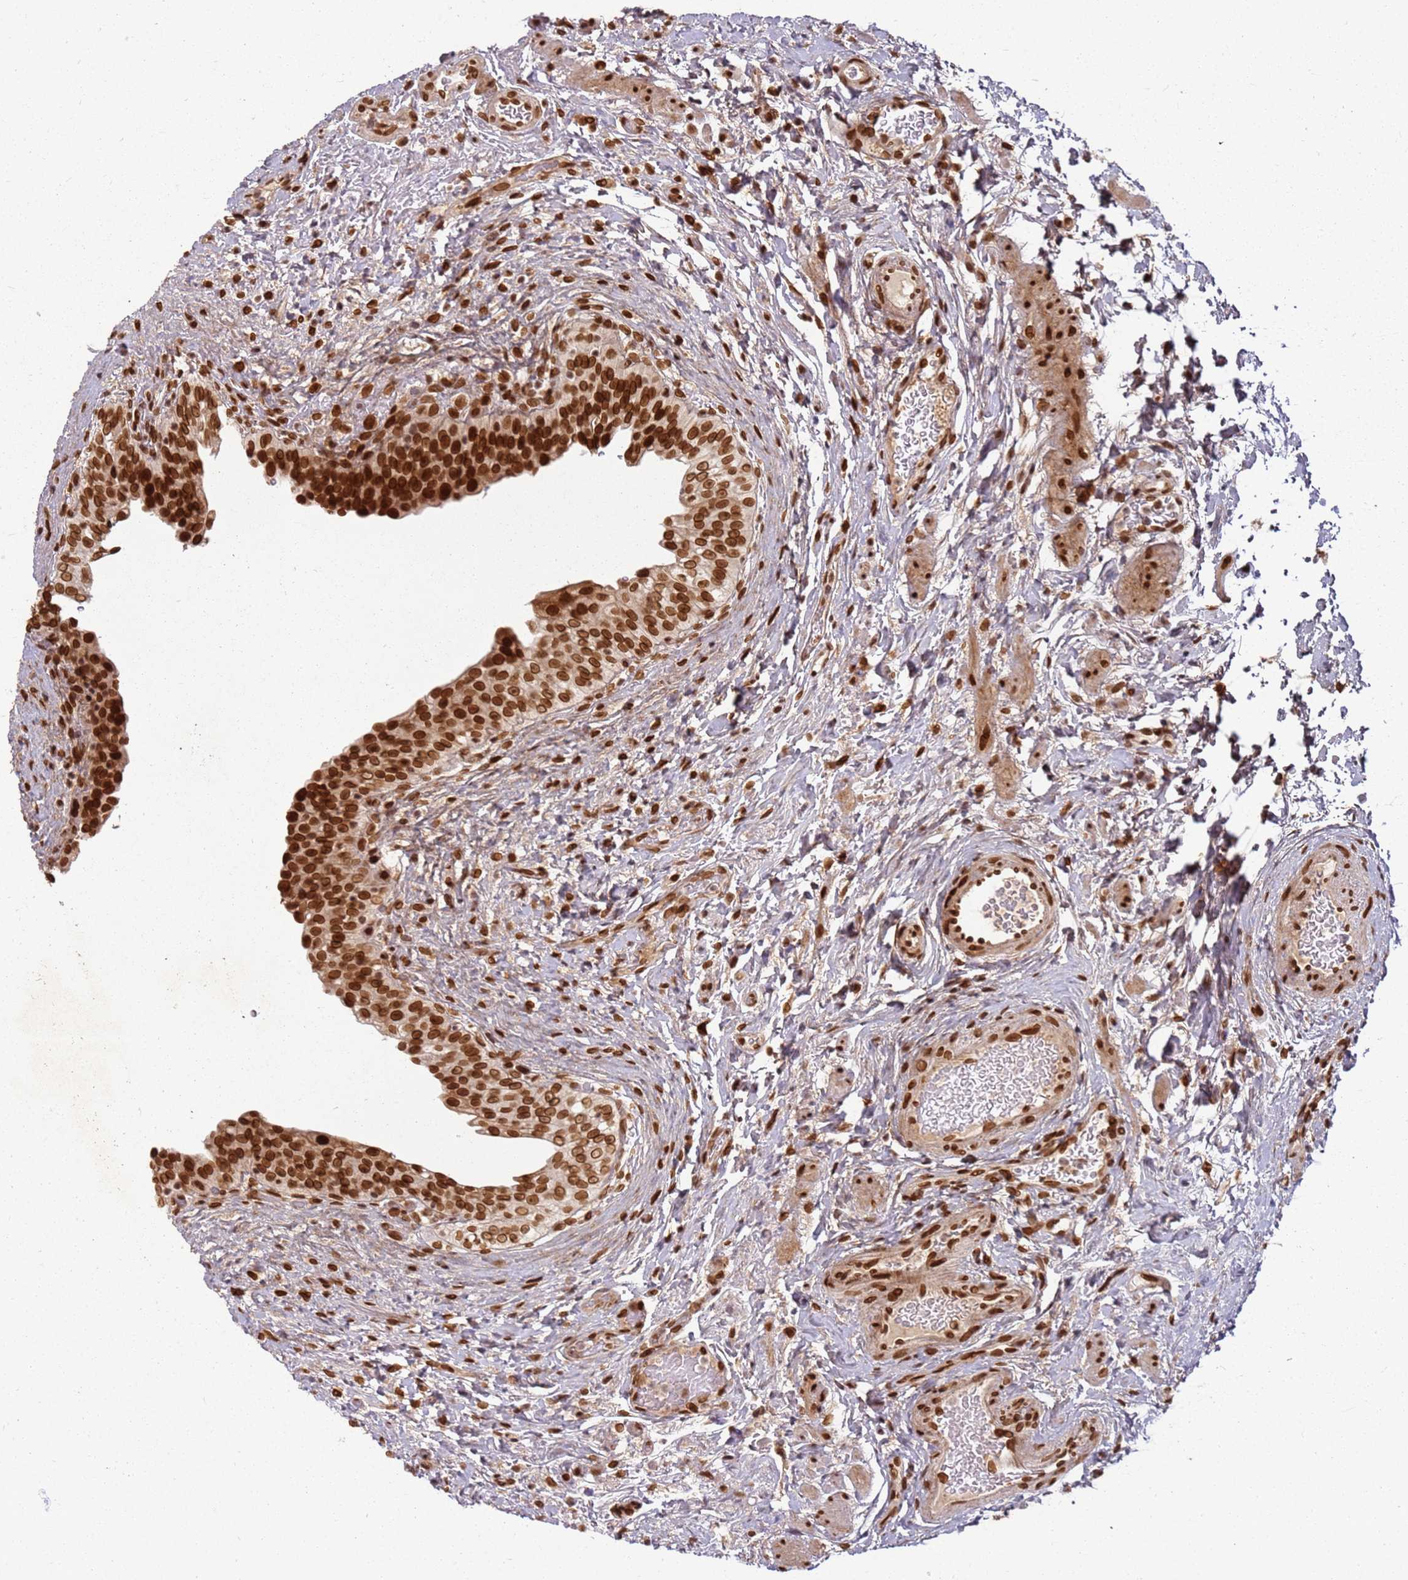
{"staining": {"intensity": "strong", "quantity": ">75%", "location": "nuclear"}, "tissue": "urinary bladder", "cell_type": "Urothelial cells", "image_type": "normal", "snomed": [{"axis": "morphology", "description": "Normal tissue, NOS"}, {"axis": "topography", "description": "Urinary bladder"}], "caption": "An immunohistochemistry micrograph of unremarkable tissue is shown. Protein staining in brown highlights strong nuclear positivity in urinary bladder within urothelial cells. Immunohistochemistry (ihc) stains the protein of interest in brown and the nuclei are stained blue.", "gene": "TENT4A", "patient": {"sex": "male", "age": 69}}